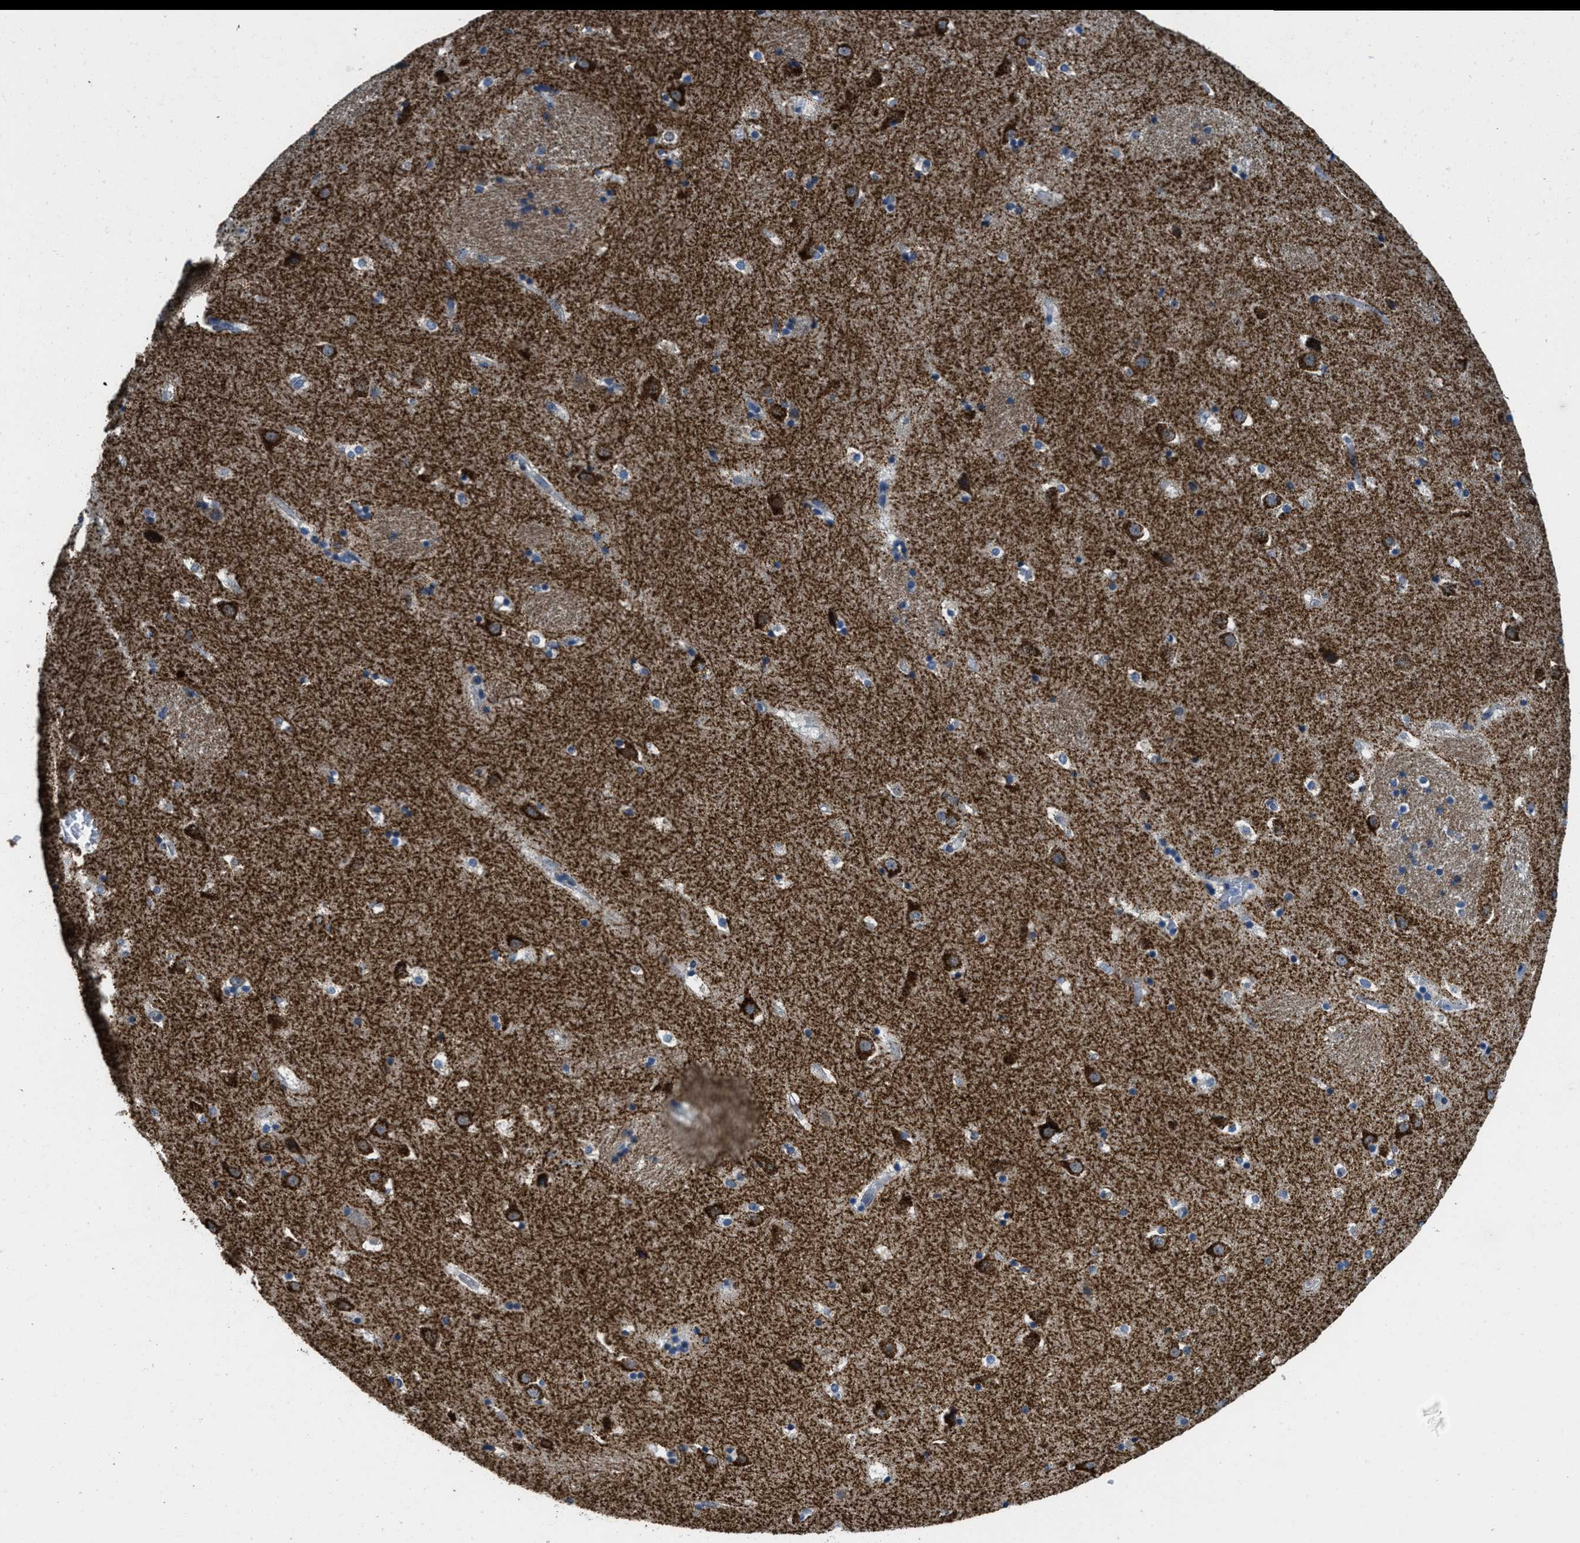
{"staining": {"intensity": "moderate", "quantity": ">75%", "location": "cytoplasmic/membranous"}, "tissue": "caudate", "cell_type": "Glial cells", "image_type": "normal", "snomed": [{"axis": "morphology", "description": "Normal tissue, NOS"}, {"axis": "topography", "description": "Lateral ventricle wall"}], "caption": "The image demonstrates a brown stain indicating the presence of a protein in the cytoplasmic/membranous of glial cells in caudate. (DAB IHC with brightfield microscopy, high magnification).", "gene": "TOMM70", "patient": {"sex": "male", "age": 45}}